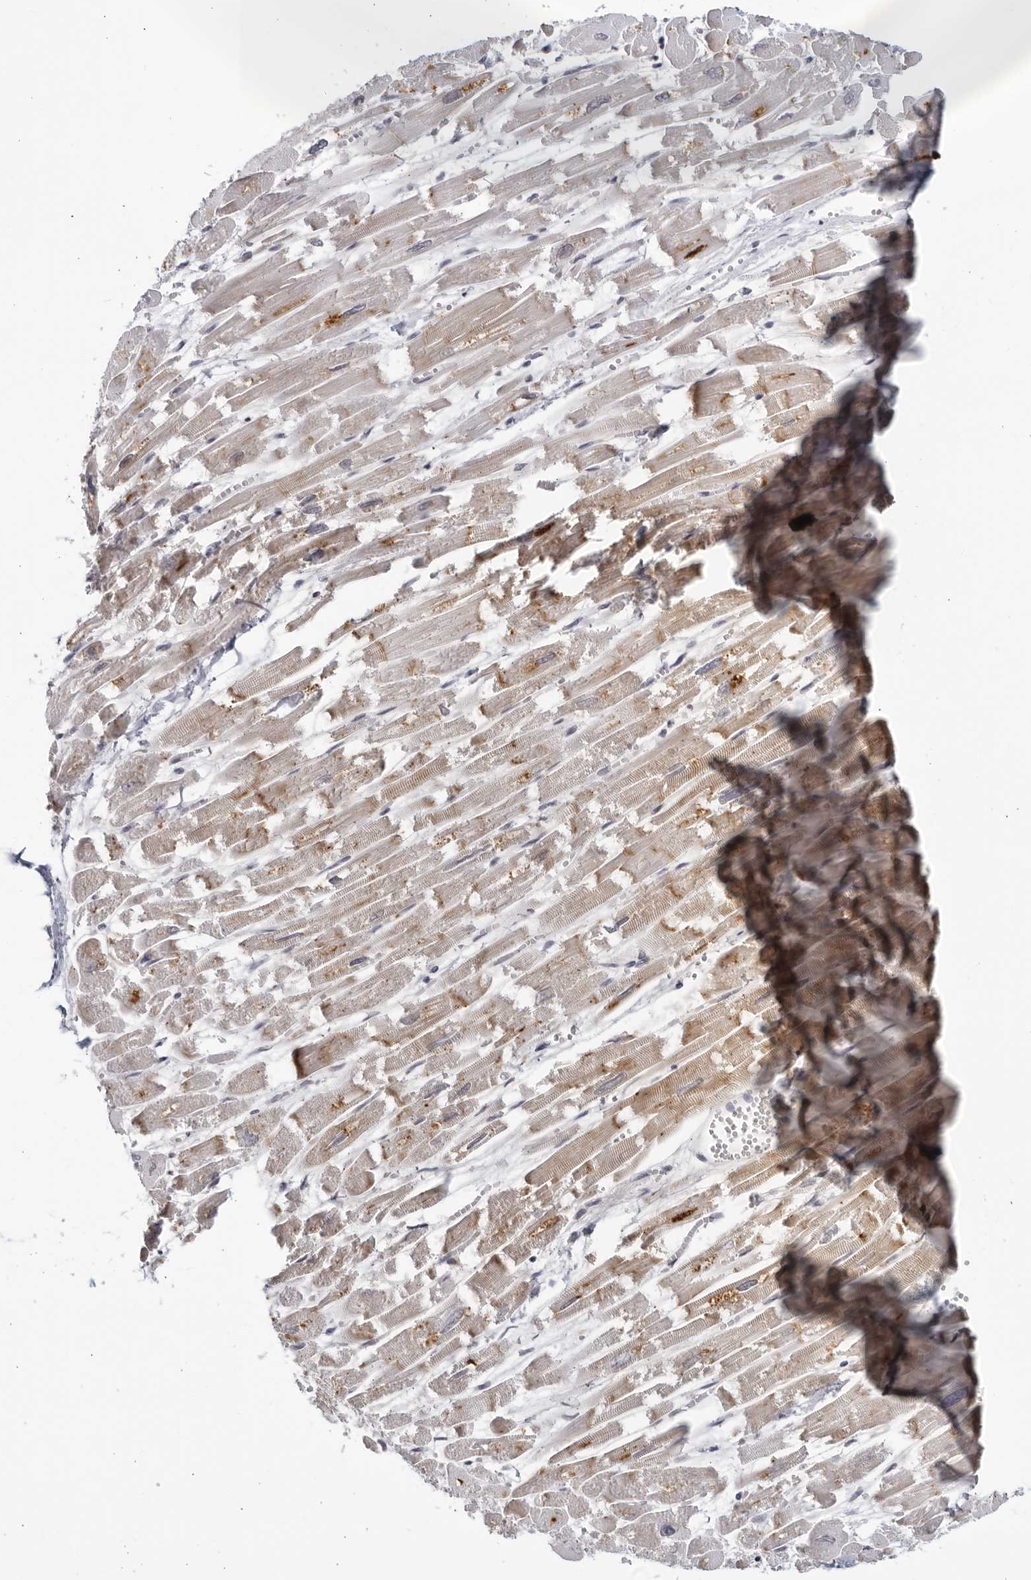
{"staining": {"intensity": "moderate", "quantity": "25%-75%", "location": "cytoplasmic/membranous"}, "tissue": "heart muscle", "cell_type": "Cardiomyocytes", "image_type": "normal", "snomed": [{"axis": "morphology", "description": "Normal tissue, NOS"}, {"axis": "topography", "description": "Heart"}], "caption": "A high-resolution histopathology image shows immunohistochemistry staining of normal heart muscle, which displays moderate cytoplasmic/membranous expression in about 25%-75% of cardiomyocytes. (DAB = brown stain, brightfield microscopy at high magnification).", "gene": "STRADB", "patient": {"sex": "male", "age": 54}}